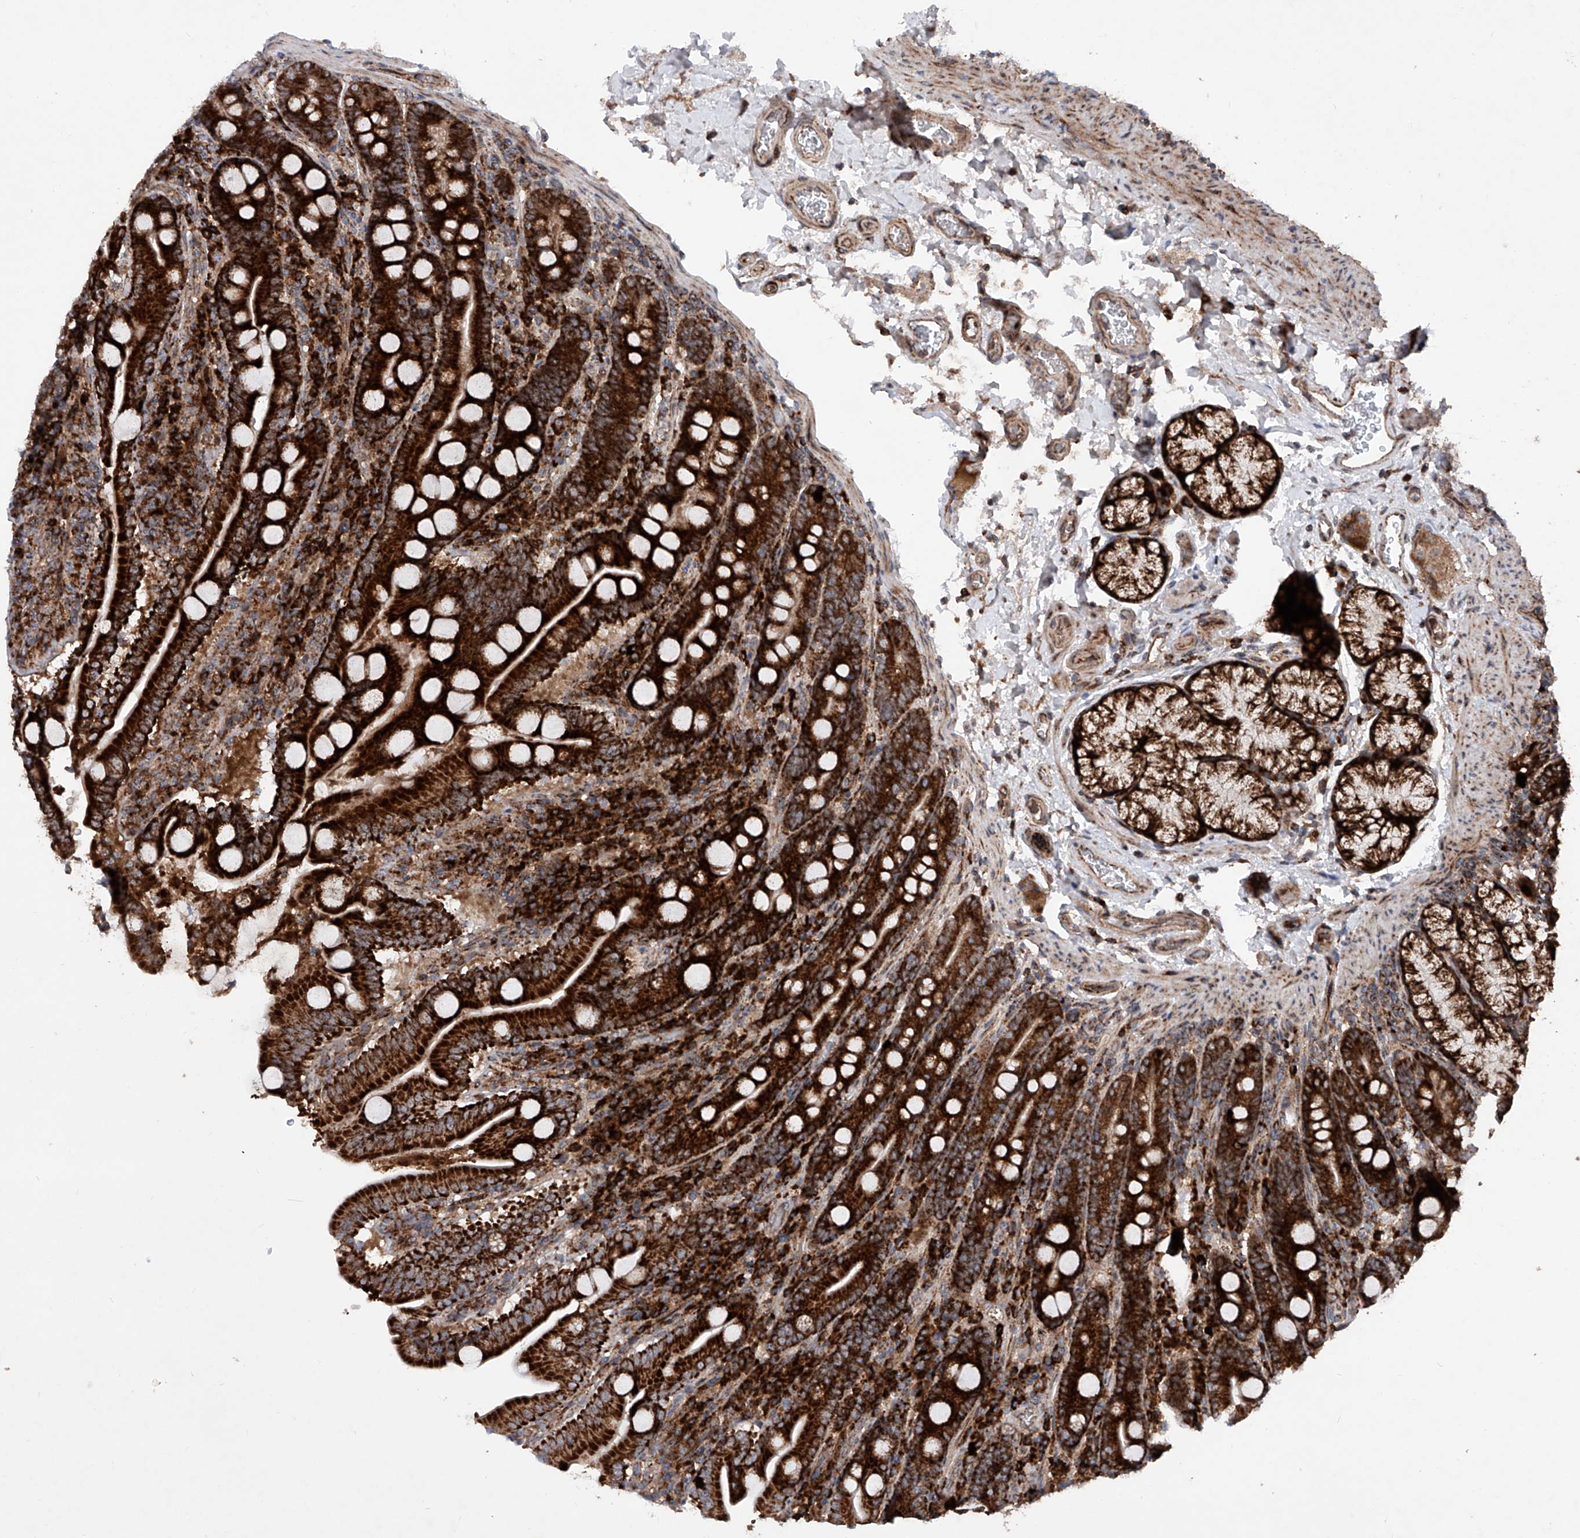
{"staining": {"intensity": "strong", "quantity": ">75%", "location": "cytoplasmic/membranous"}, "tissue": "duodenum", "cell_type": "Glandular cells", "image_type": "normal", "snomed": [{"axis": "morphology", "description": "Normal tissue, NOS"}, {"axis": "topography", "description": "Duodenum"}], "caption": "High-magnification brightfield microscopy of unremarkable duodenum stained with DAB (brown) and counterstained with hematoxylin (blue). glandular cells exhibit strong cytoplasmic/membranous positivity is appreciated in approximately>75% of cells.", "gene": "DAD1", "patient": {"sex": "male", "age": 35}}